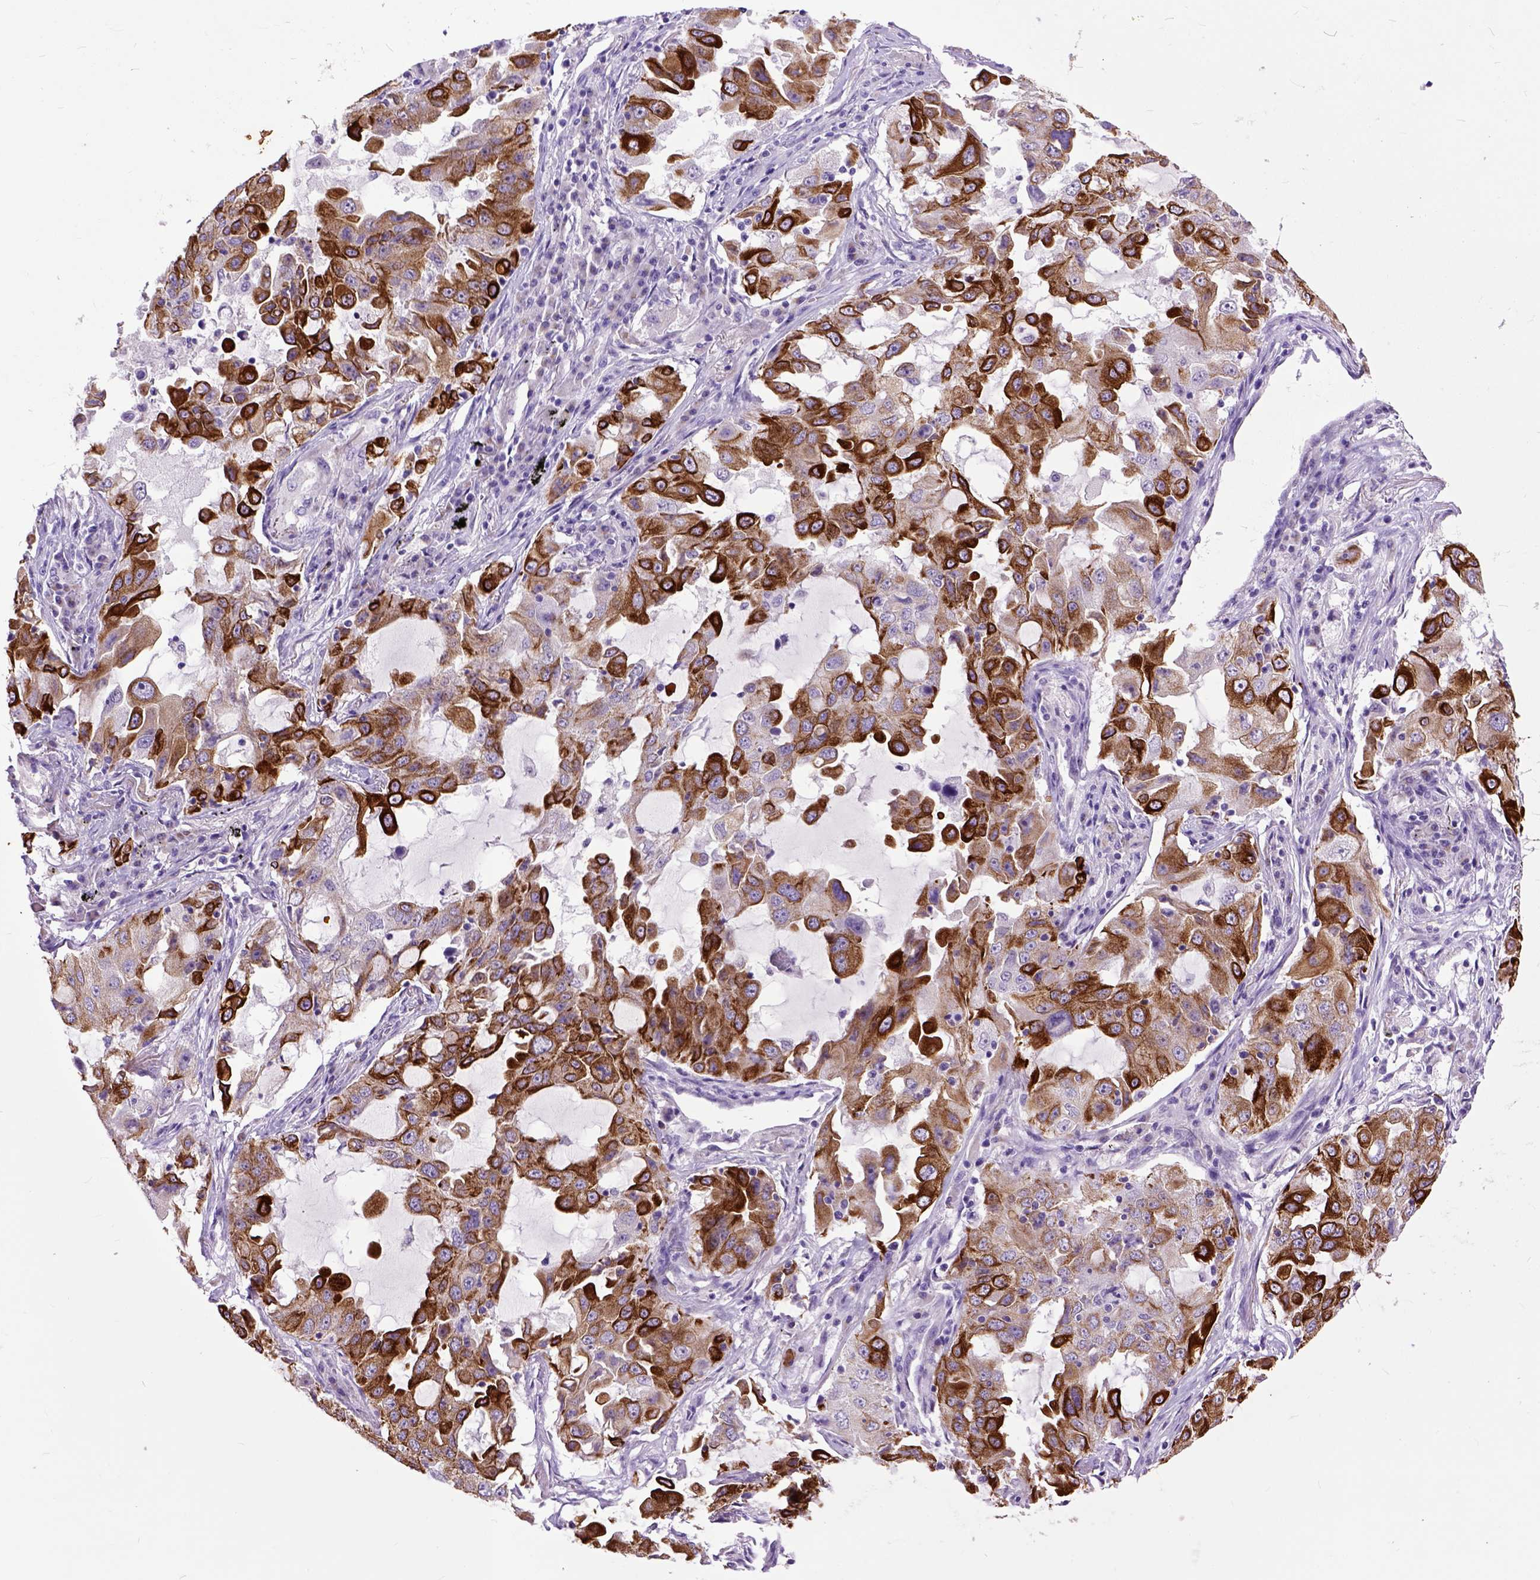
{"staining": {"intensity": "strong", "quantity": ">75%", "location": "cytoplasmic/membranous"}, "tissue": "lung cancer", "cell_type": "Tumor cells", "image_type": "cancer", "snomed": [{"axis": "morphology", "description": "Adenocarcinoma, NOS"}, {"axis": "topography", "description": "Lung"}], "caption": "Strong cytoplasmic/membranous protein expression is identified in about >75% of tumor cells in lung adenocarcinoma.", "gene": "RAB25", "patient": {"sex": "female", "age": 61}}